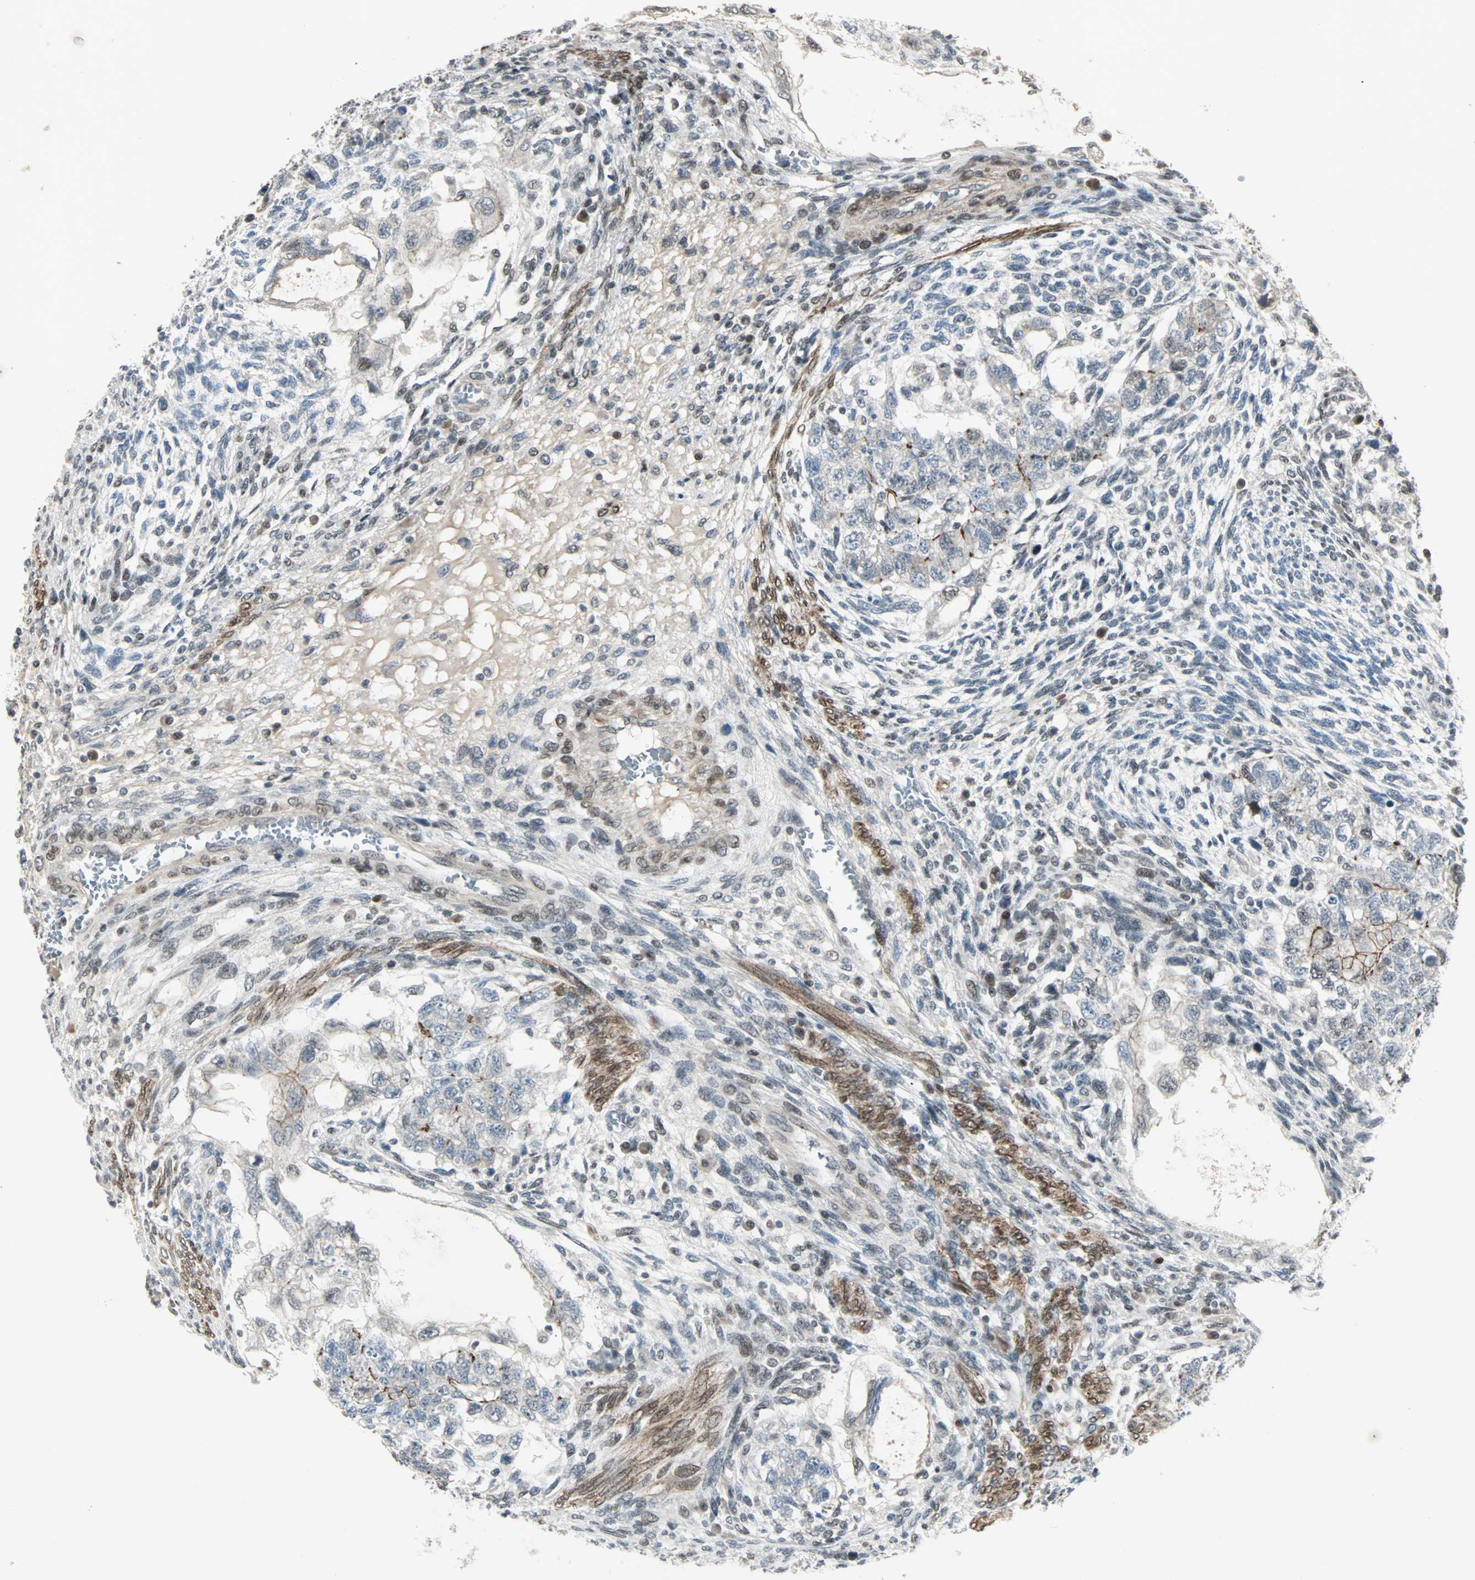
{"staining": {"intensity": "weak", "quantity": "25%-75%", "location": "cytoplasmic/membranous"}, "tissue": "testis cancer", "cell_type": "Tumor cells", "image_type": "cancer", "snomed": [{"axis": "morphology", "description": "Normal tissue, NOS"}, {"axis": "morphology", "description": "Carcinoma, Embryonal, NOS"}, {"axis": "topography", "description": "Testis"}], "caption": "A low amount of weak cytoplasmic/membranous positivity is seen in approximately 25%-75% of tumor cells in embryonal carcinoma (testis) tissue. (DAB (3,3'-diaminobenzidine) IHC with brightfield microscopy, high magnification).", "gene": "CBX4", "patient": {"sex": "male", "age": 36}}